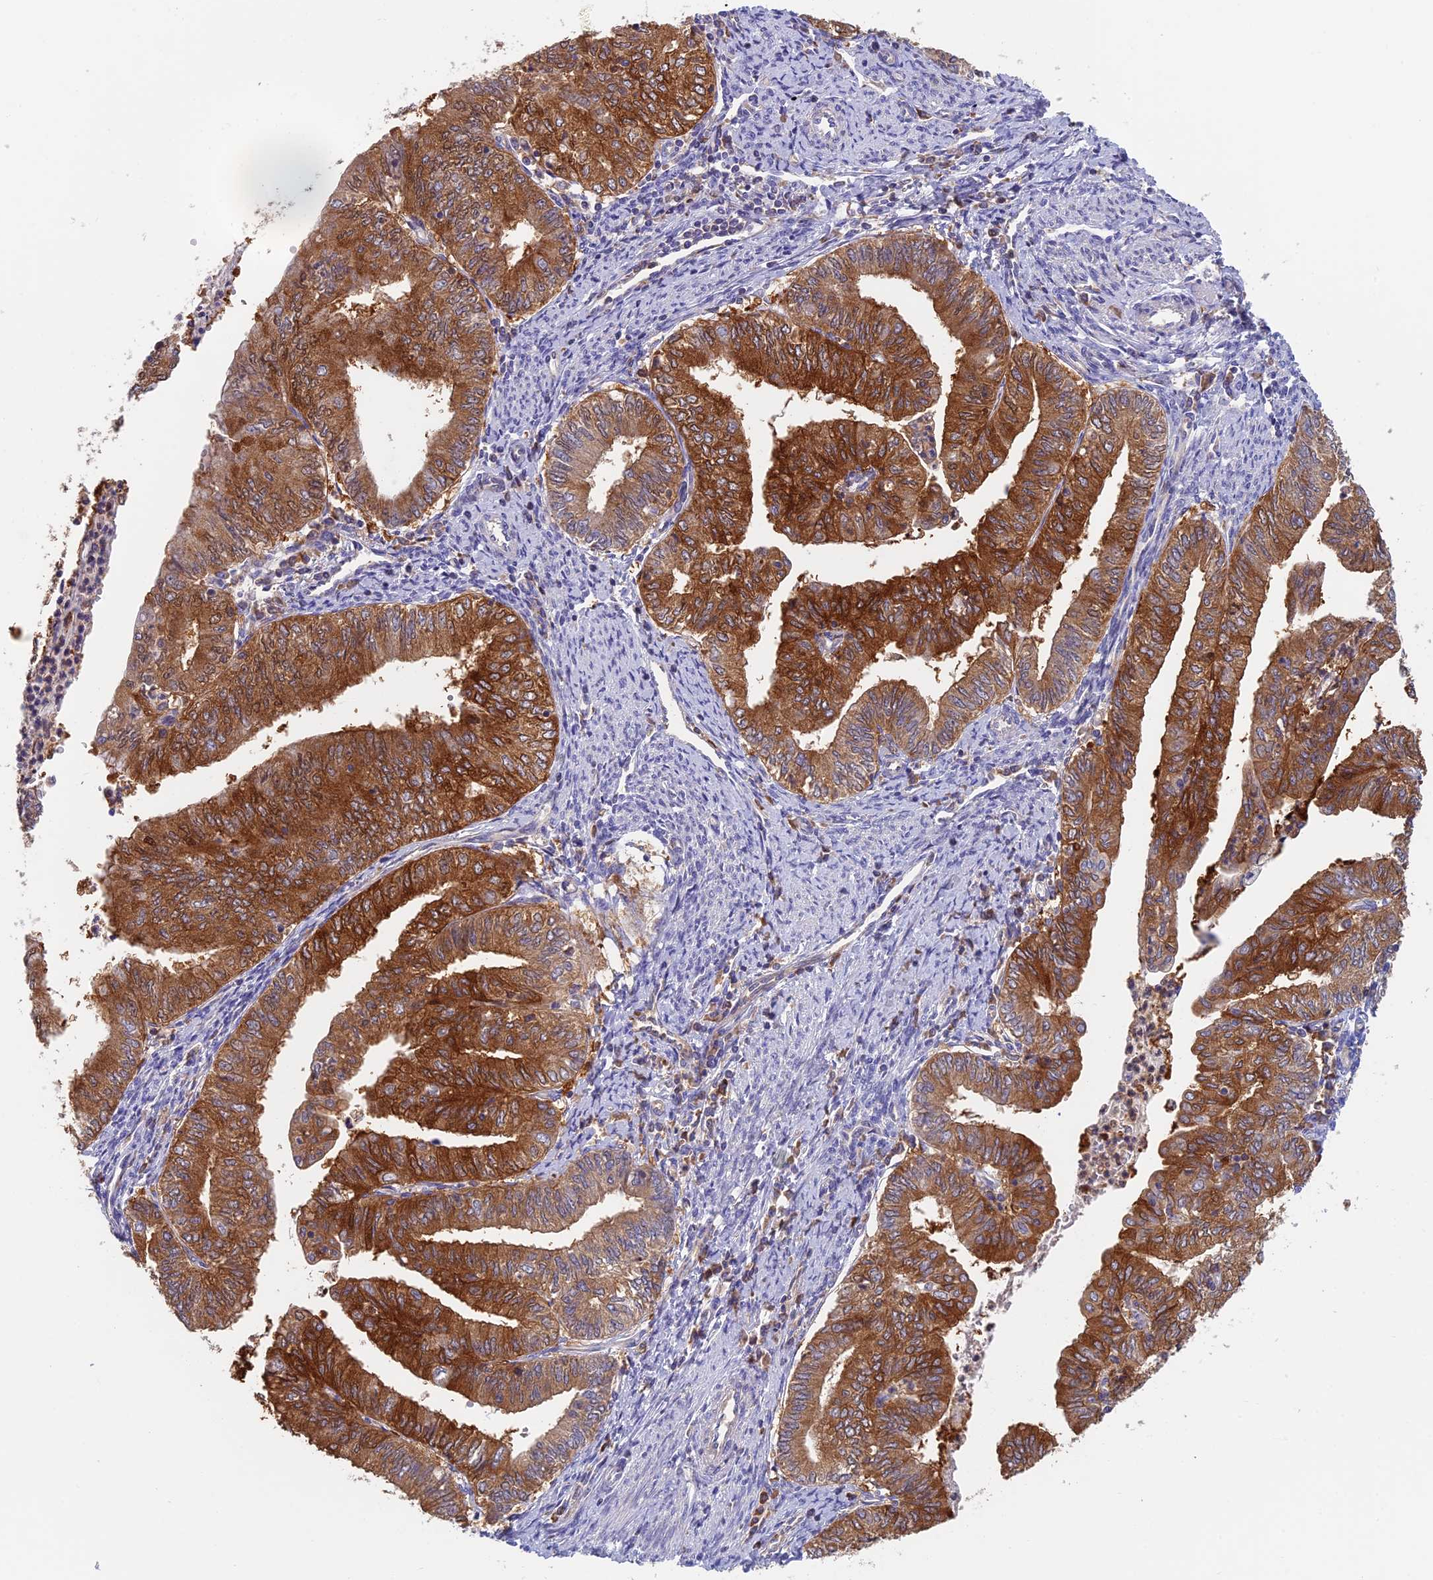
{"staining": {"intensity": "strong", "quantity": ">75%", "location": "cytoplasmic/membranous,nuclear"}, "tissue": "endometrial cancer", "cell_type": "Tumor cells", "image_type": "cancer", "snomed": [{"axis": "morphology", "description": "Adenocarcinoma, NOS"}, {"axis": "topography", "description": "Endometrium"}], "caption": "About >75% of tumor cells in endometrial cancer show strong cytoplasmic/membranous and nuclear protein expression as visualized by brown immunohistochemical staining.", "gene": "IPO5", "patient": {"sex": "female", "age": 66}}